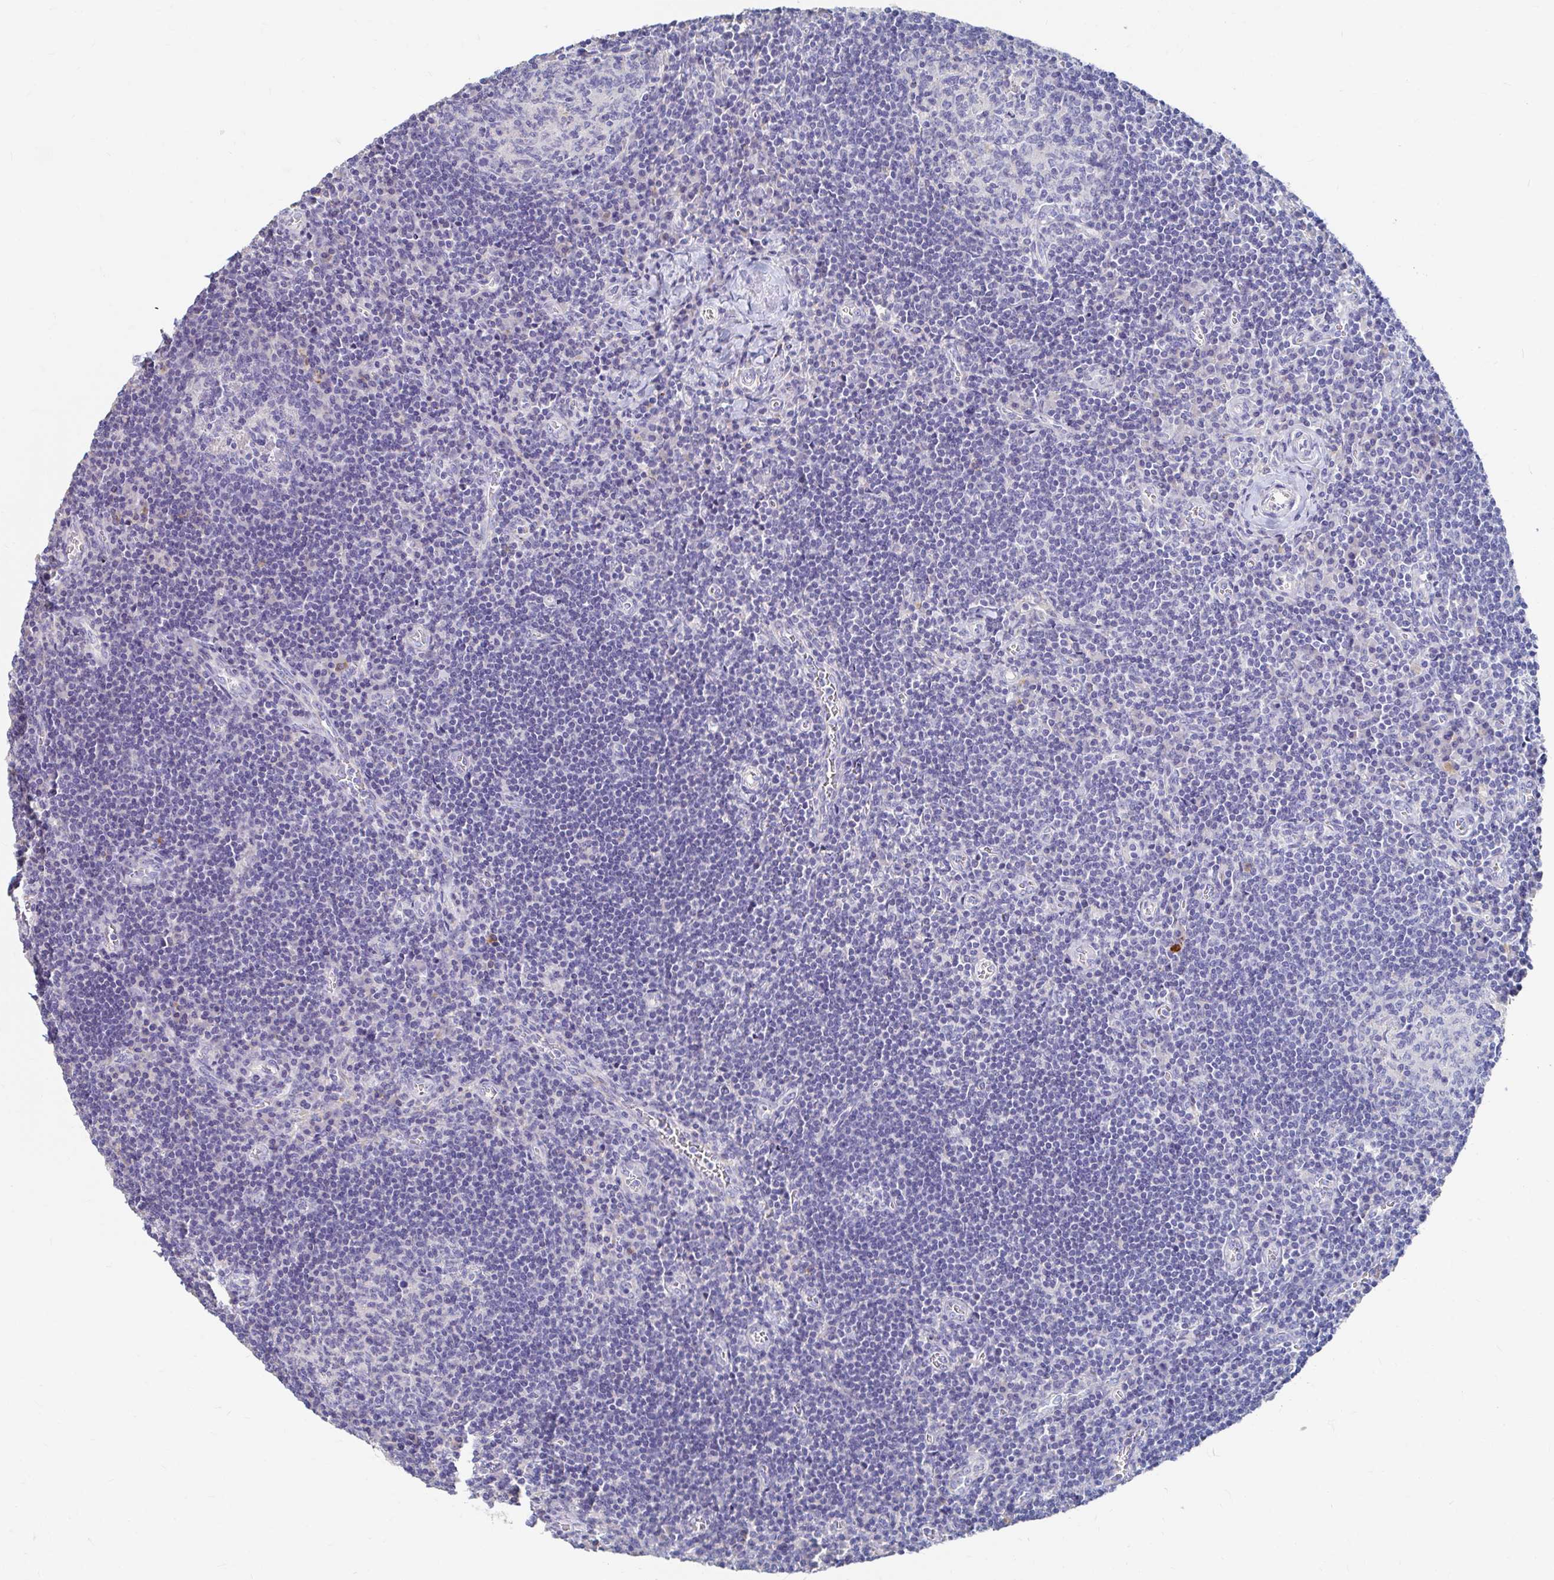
{"staining": {"intensity": "negative", "quantity": "none", "location": "none"}, "tissue": "lymph node", "cell_type": "Germinal center cells", "image_type": "normal", "snomed": [{"axis": "morphology", "description": "Normal tissue, NOS"}, {"axis": "topography", "description": "Lymph node"}], "caption": "IHC photomicrograph of benign lymph node stained for a protein (brown), which demonstrates no staining in germinal center cells. (Immunohistochemistry (ihc), brightfield microscopy, high magnification).", "gene": "LAMC3", "patient": {"sex": "male", "age": 67}}